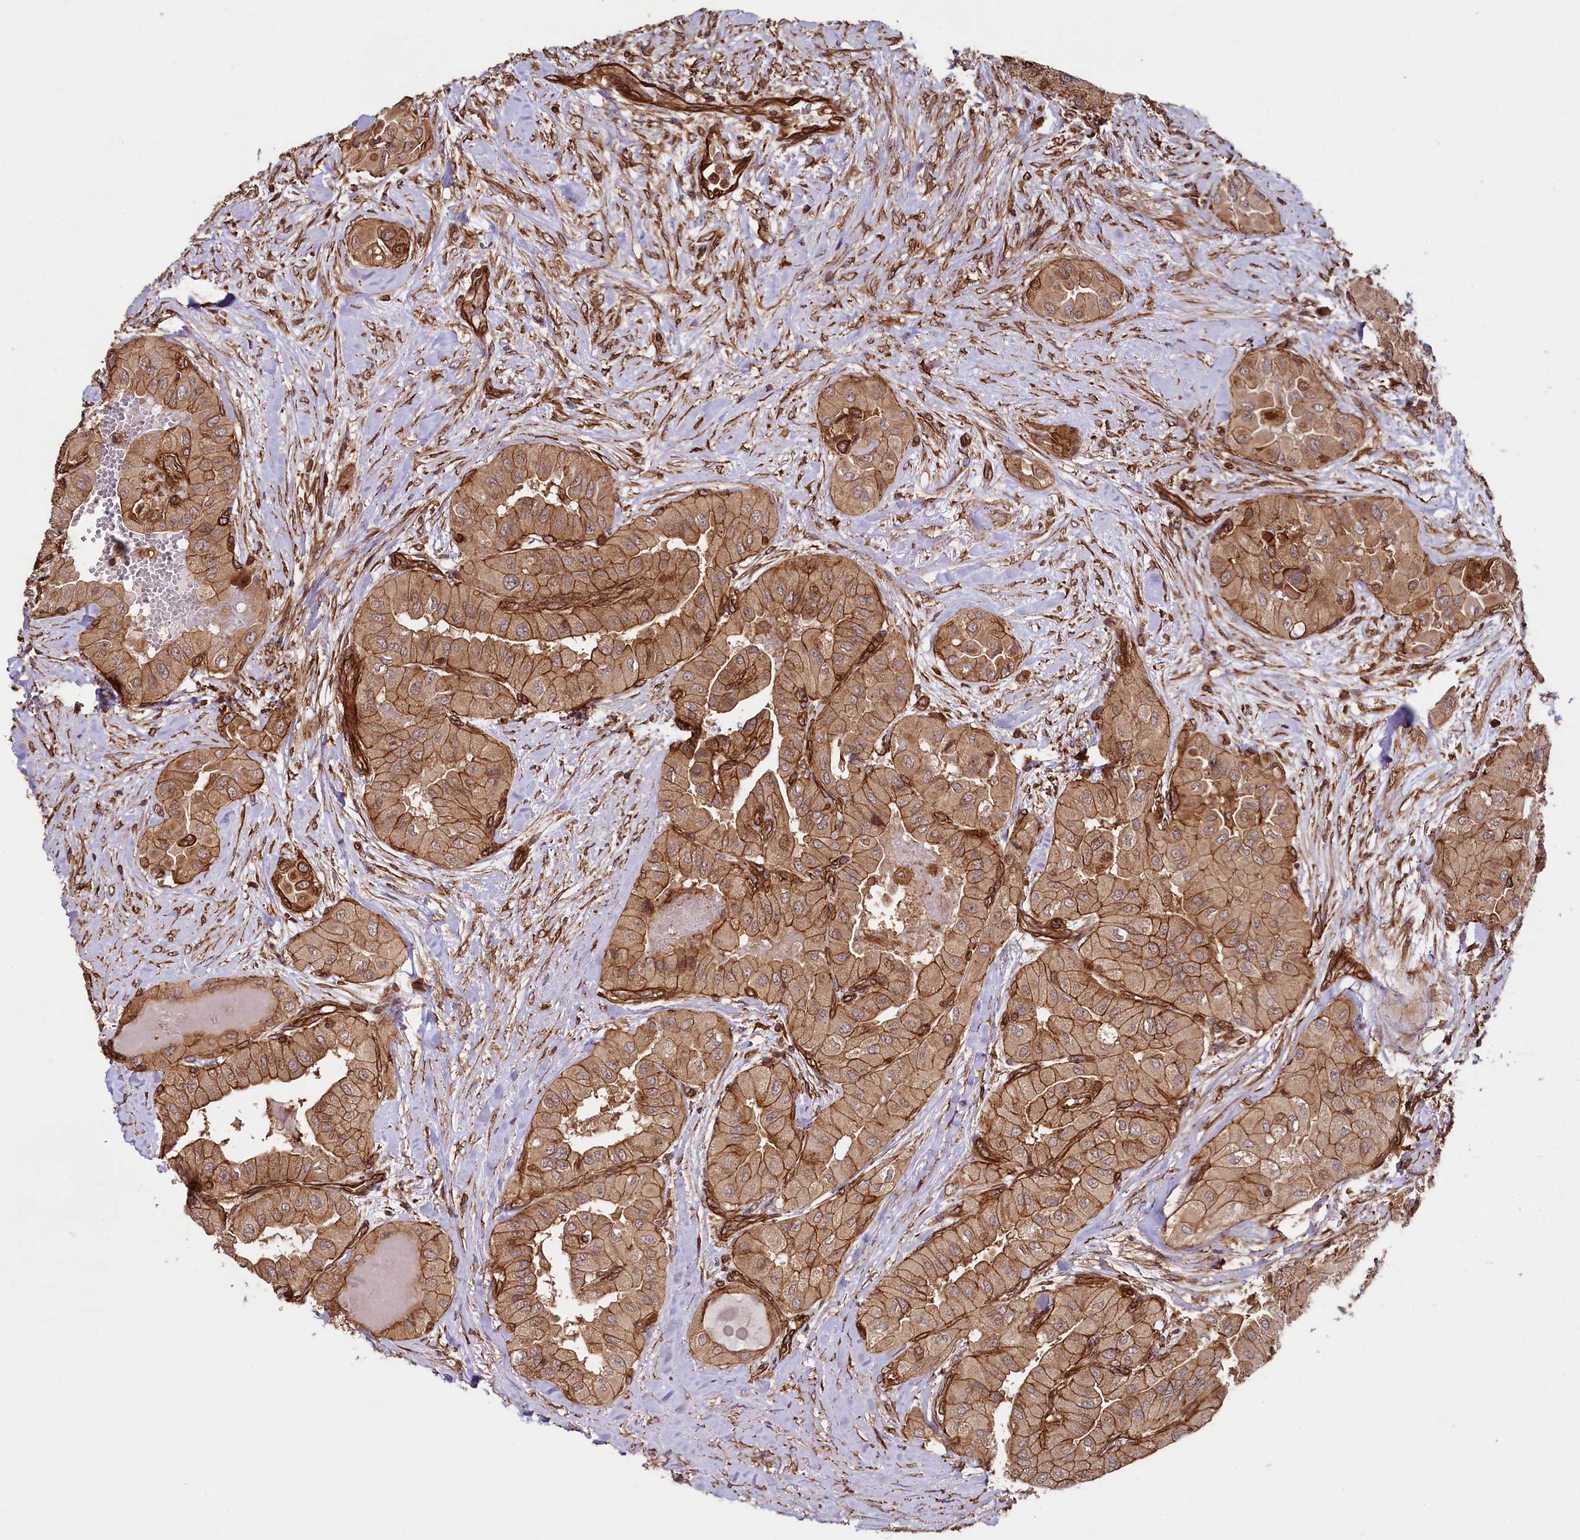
{"staining": {"intensity": "moderate", "quantity": ">75%", "location": "cytoplasmic/membranous"}, "tissue": "thyroid cancer", "cell_type": "Tumor cells", "image_type": "cancer", "snomed": [{"axis": "morphology", "description": "Papillary adenocarcinoma, NOS"}, {"axis": "topography", "description": "Thyroid gland"}], "caption": "Protein analysis of papillary adenocarcinoma (thyroid) tissue exhibits moderate cytoplasmic/membranous staining in about >75% of tumor cells.", "gene": "SVIP", "patient": {"sex": "female", "age": 59}}